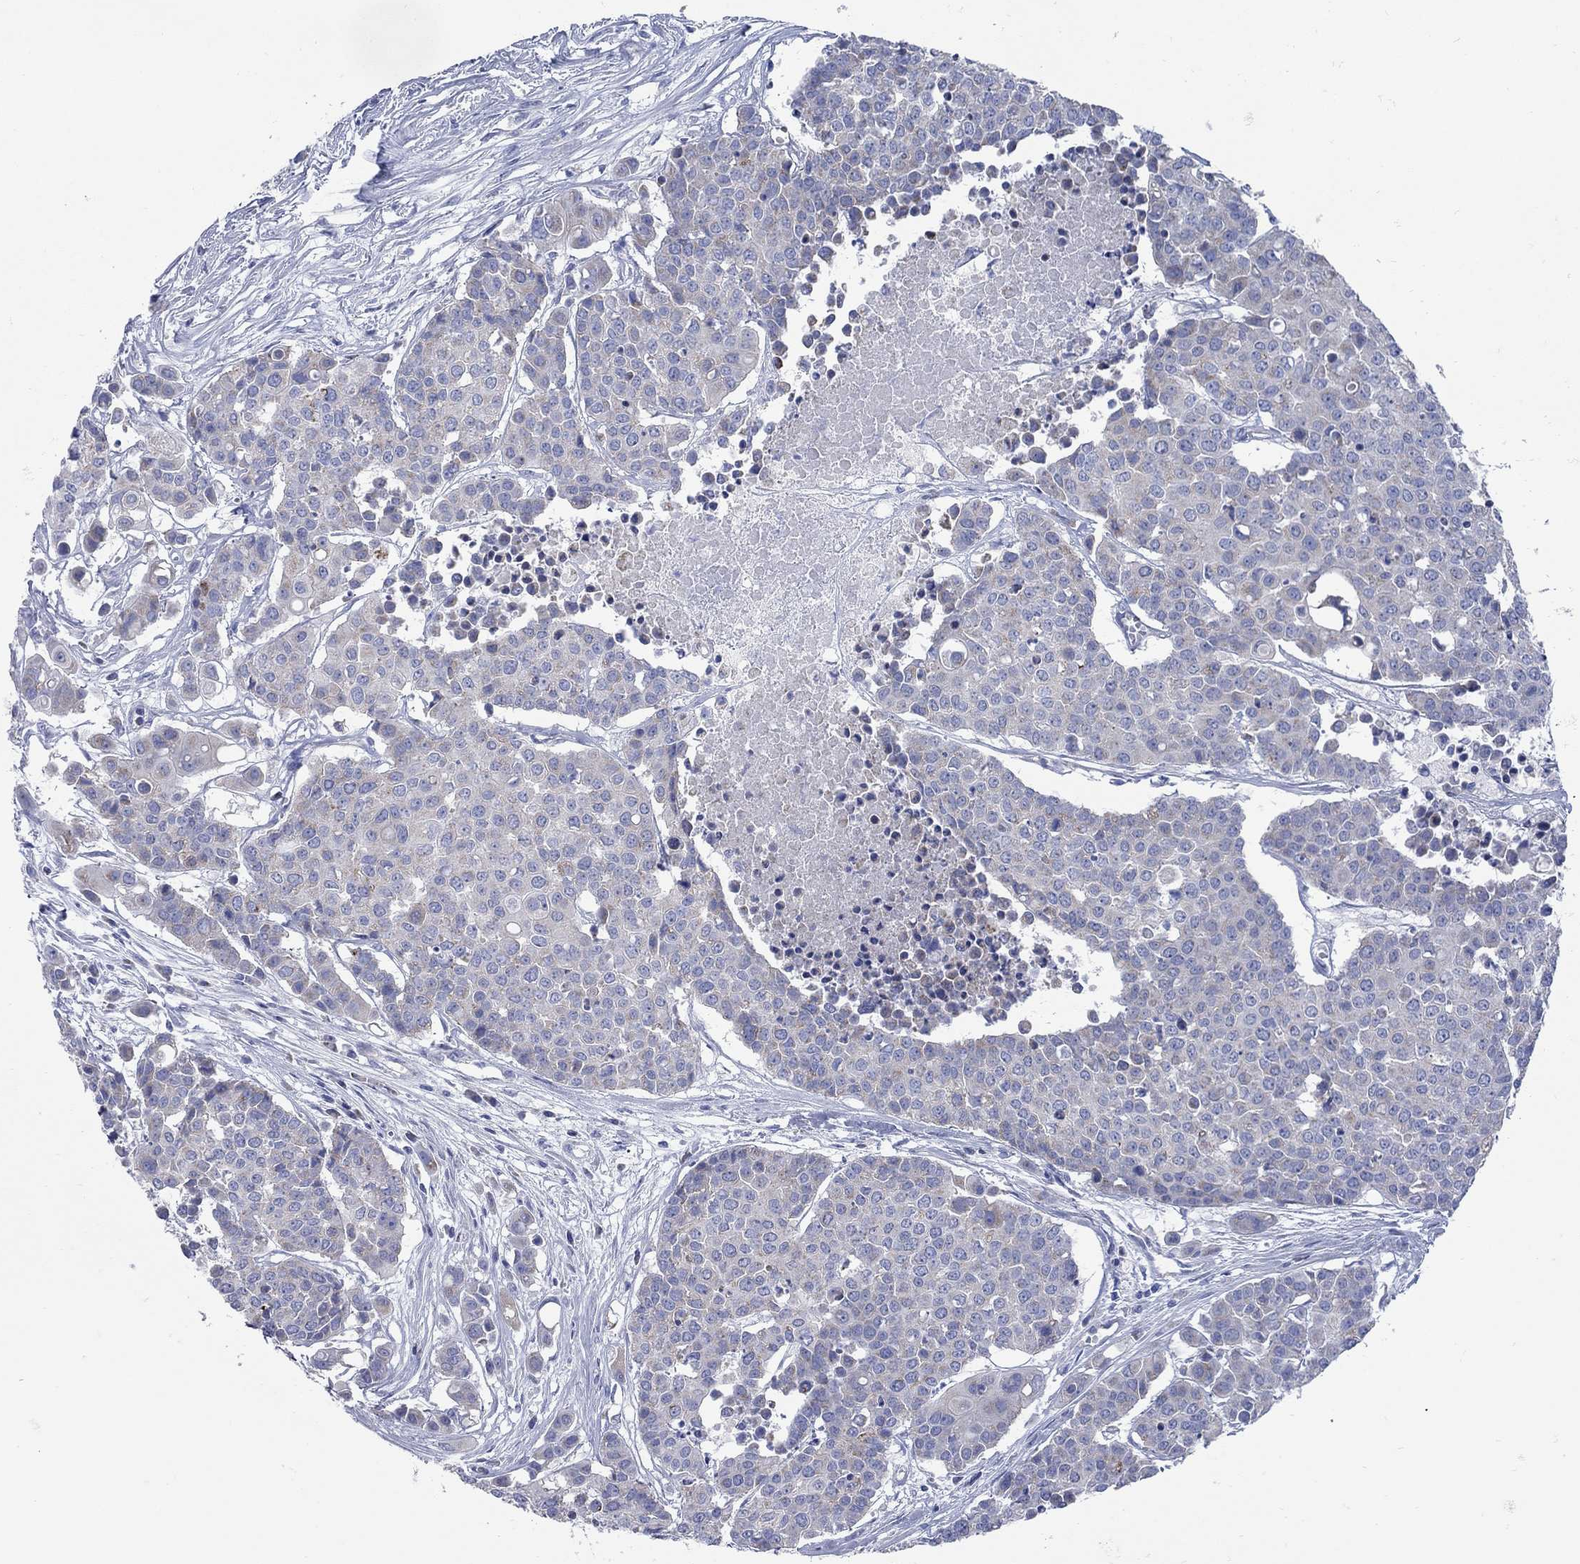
{"staining": {"intensity": "weak", "quantity": "<25%", "location": "cytoplasmic/membranous"}, "tissue": "carcinoid", "cell_type": "Tumor cells", "image_type": "cancer", "snomed": [{"axis": "morphology", "description": "Carcinoid, malignant, NOS"}, {"axis": "topography", "description": "Colon"}], "caption": "Immunohistochemistry (IHC) of human carcinoid (malignant) exhibits no staining in tumor cells.", "gene": "PDZD3", "patient": {"sex": "male", "age": 81}}